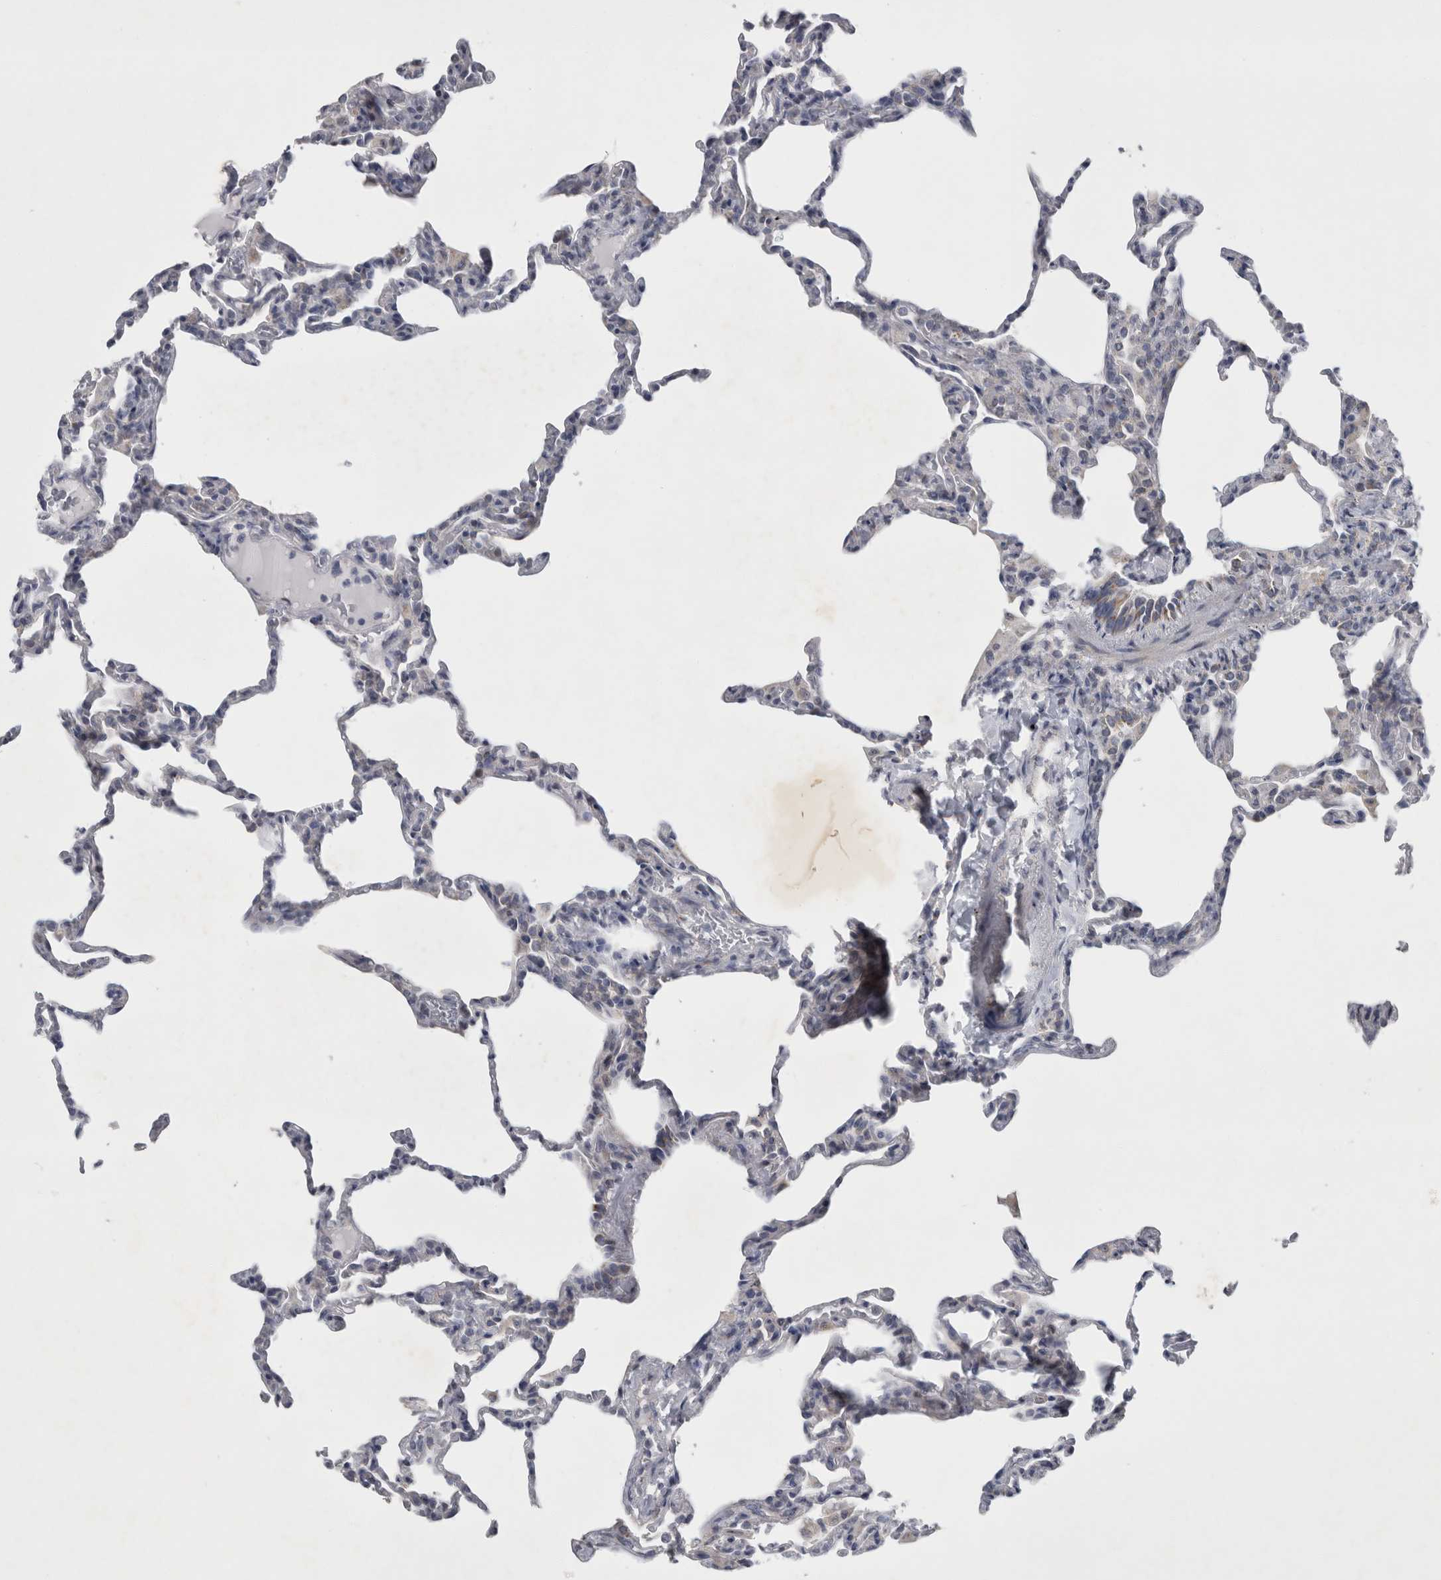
{"staining": {"intensity": "negative", "quantity": "none", "location": "none"}, "tissue": "lung", "cell_type": "Alveolar cells", "image_type": "normal", "snomed": [{"axis": "morphology", "description": "Normal tissue, NOS"}, {"axis": "topography", "description": "Lung"}], "caption": "Immunohistochemistry image of unremarkable human lung stained for a protein (brown), which displays no staining in alveolar cells. Nuclei are stained in blue.", "gene": "FXYD7", "patient": {"sex": "male", "age": 20}}